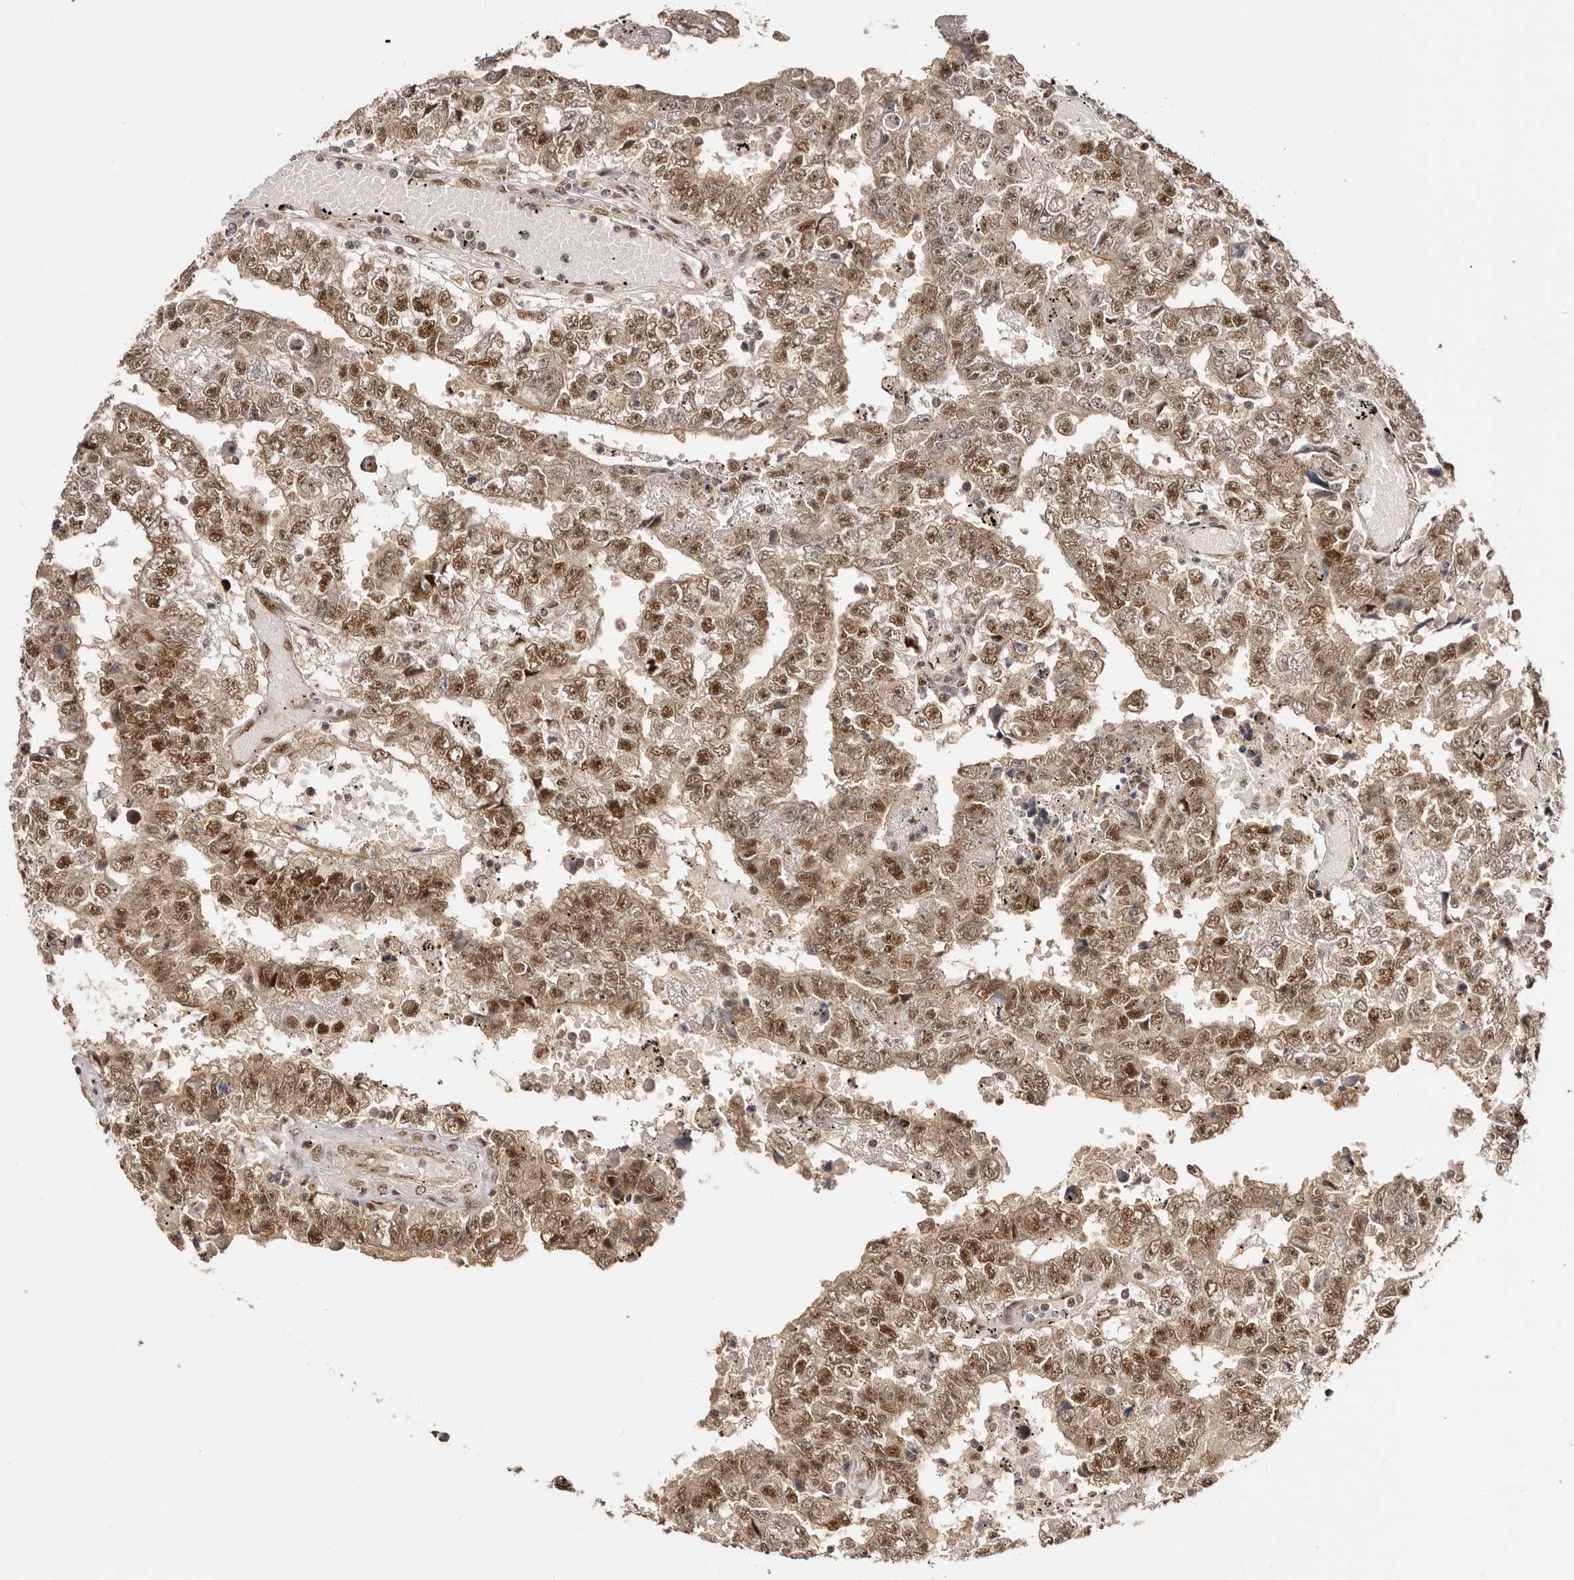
{"staining": {"intensity": "strong", "quantity": "25%-75%", "location": "cytoplasmic/membranous,nuclear"}, "tissue": "testis cancer", "cell_type": "Tumor cells", "image_type": "cancer", "snomed": [{"axis": "morphology", "description": "Carcinoma, Embryonal, NOS"}, {"axis": "topography", "description": "Testis"}], "caption": "Testis embryonal carcinoma tissue demonstrates strong cytoplasmic/membranous and nuclear positivity in approximately 25%-75% of tumor cells, visualized by immunohistochemistry. Nuclei are stained in blue.", "gene": "SEC14L1", "patient": {"sex": "male", "age": 25}}